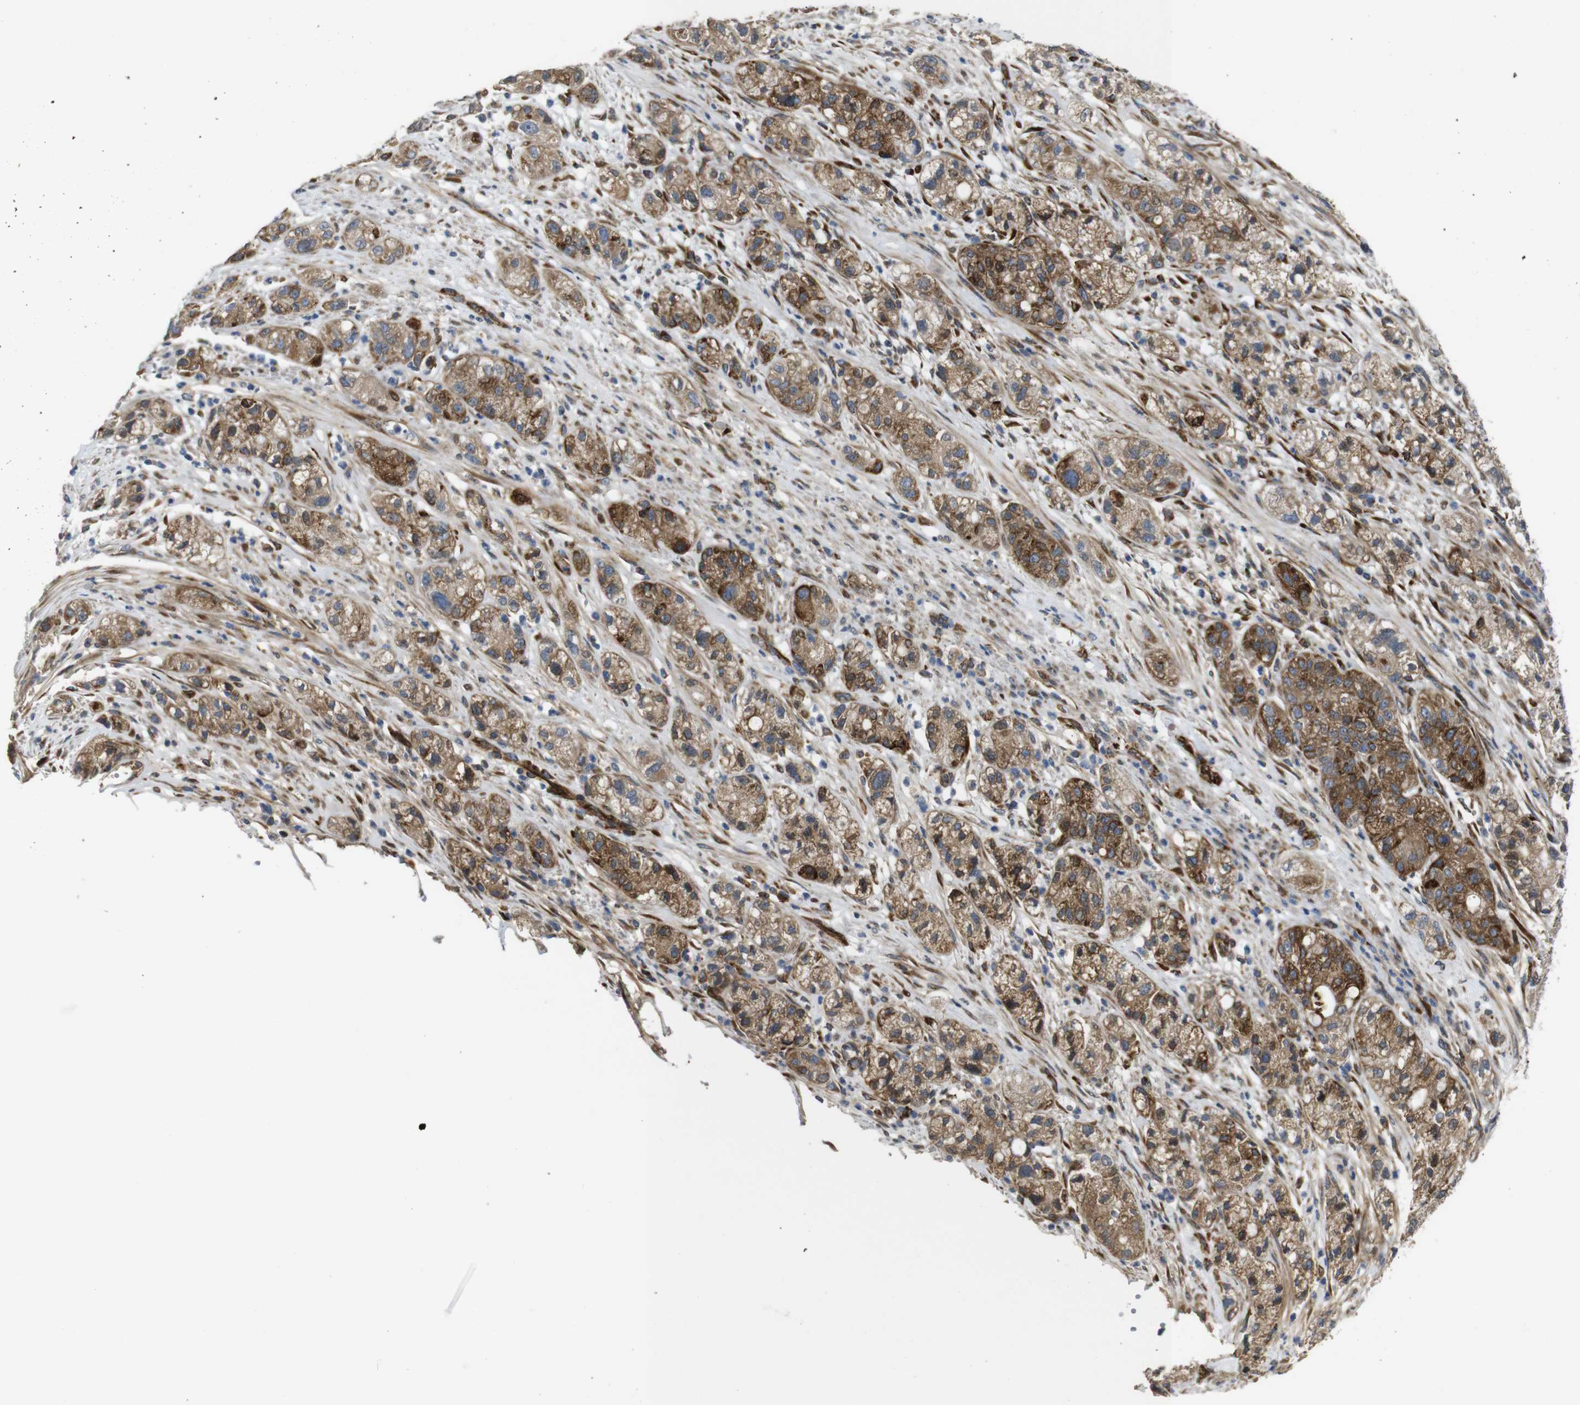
{"staining": {"intensity": "moderate", "quantity": ">75%", "location": "cytoplasmic/membranous"}, "tissue": "pancreatic cancer", "cell_type": "Tumor cells", "image_type": "cancer", "snomed": [{"axis": "morphology", "description": "Adenocarcinoma, NOS"}, {"axis": "topography", "description": "Pancreas"}], "caption": "A medium amount of moderate cytoplasmic/membranous positivity is seen in about >75% of tumor cells in pancreatic adenocarcinoma tissue.", "gene": "UBE2G2", "patient": {"sex": "female", "age": 78}}